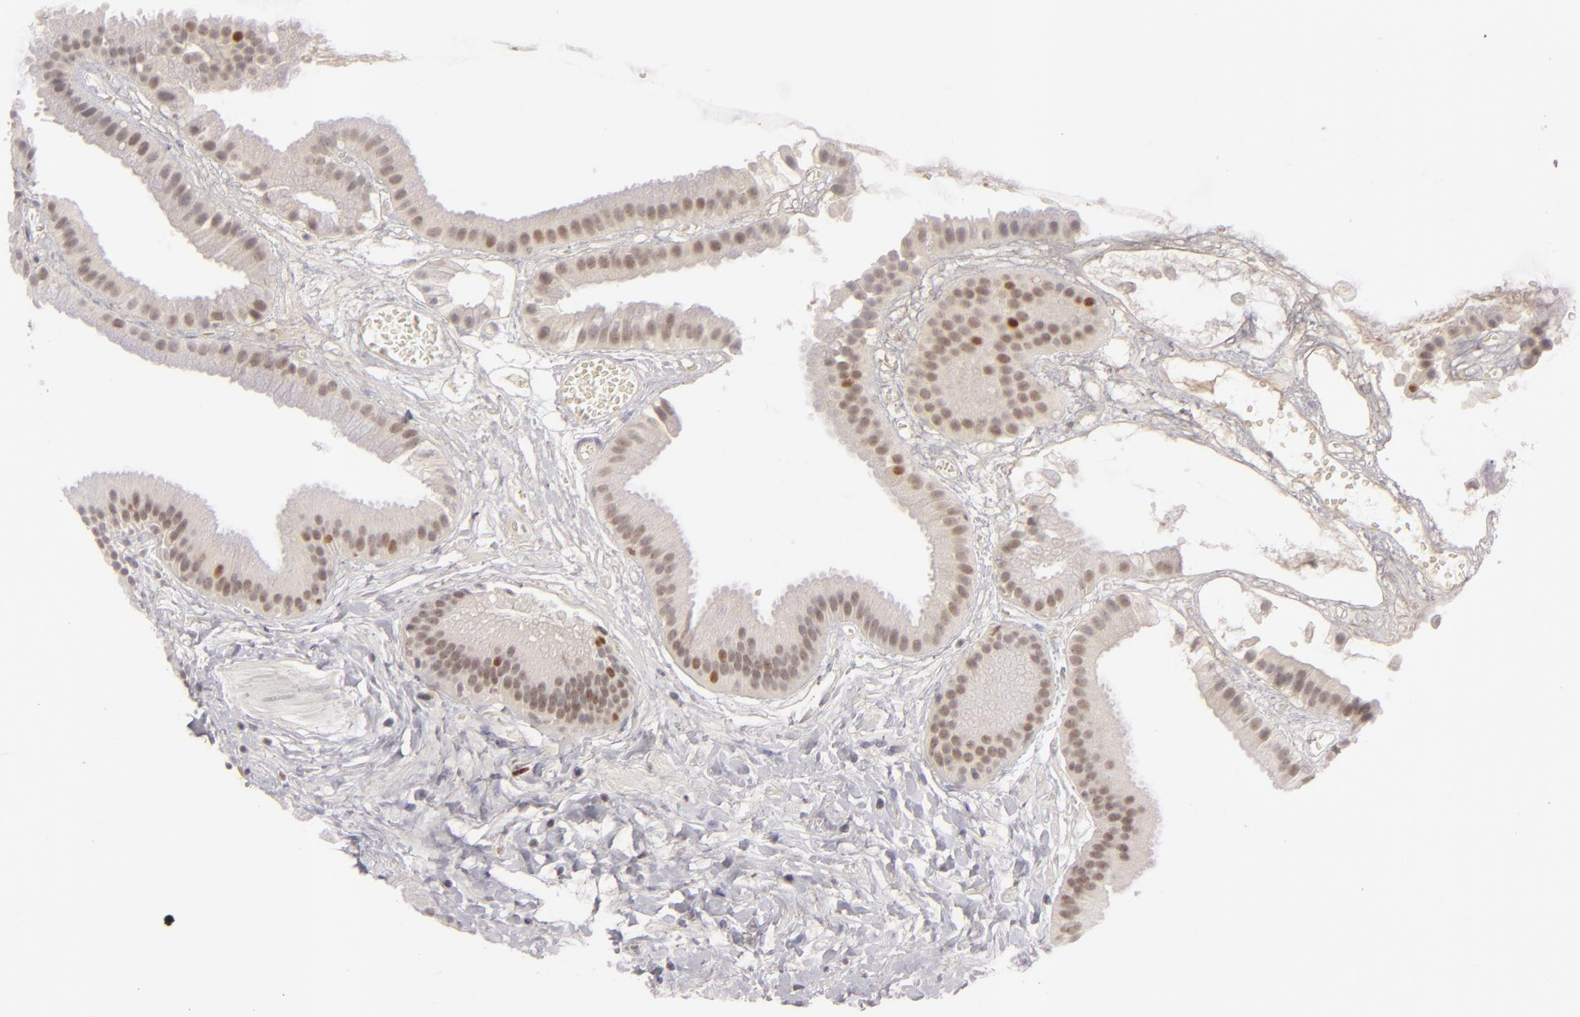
{"staining": {"intensity": "weak", "quantity": ">75%", "location": "nuclear"}, "tissue": "gallbladder", "cell_type": "Glandular cells", "image_type": "normal", "snomed": [{"axis": "morphology", "description": "Normal tissue, NOS"}, {"axis": "topography", "description": "Gallbladder"}], "caption": "Brown immunohistochemical staining in normal gallbladder demonstrates weak nuclear staining in approximately >75% of glandular cells.", "gene": "FEN1", "patient": {"sex": "female", "age": 63}}